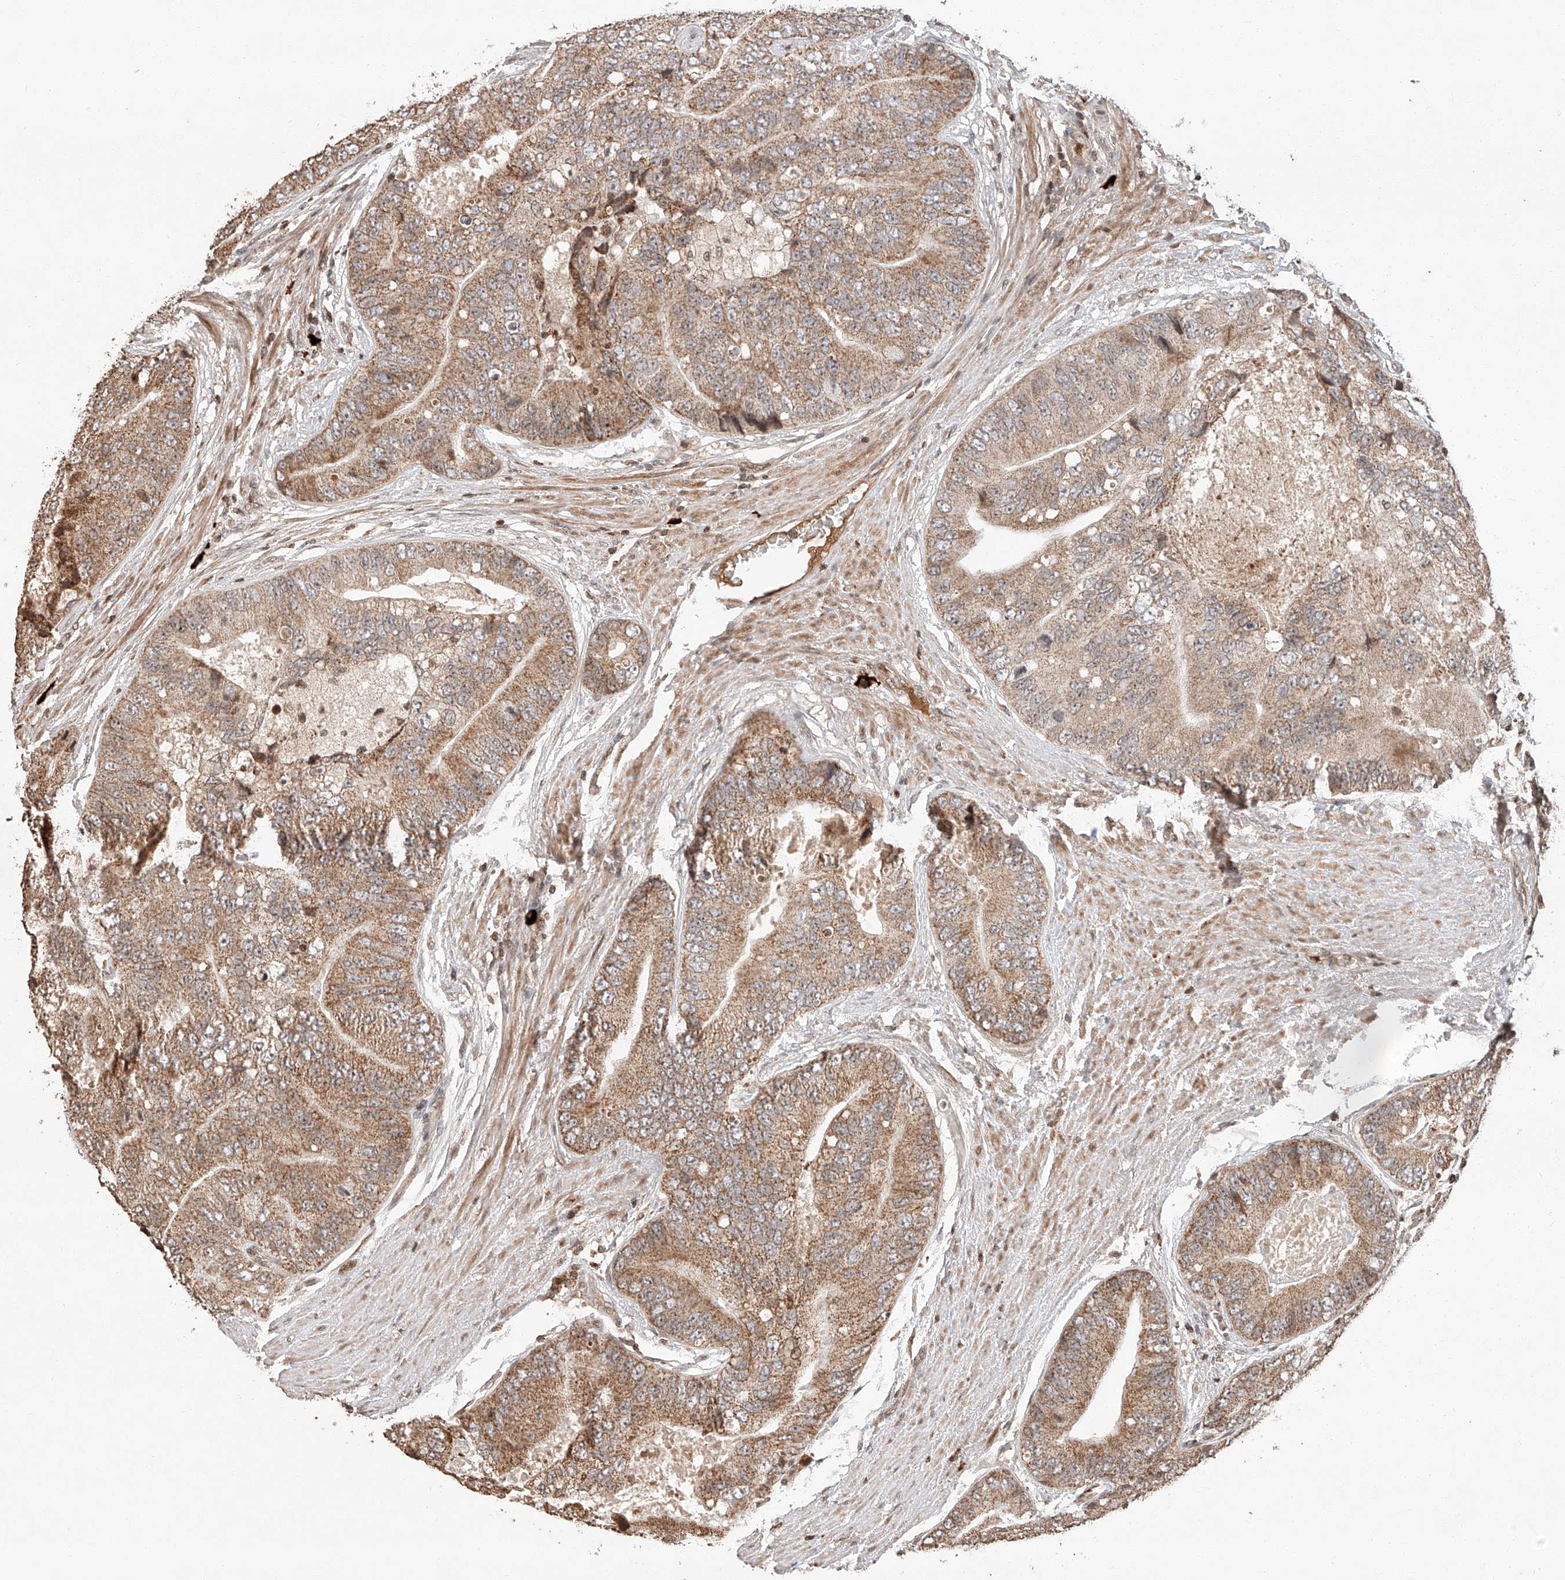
{"staining": {"intensity": "moderate", "quantity": ">75%", "location": "cytoplasmic/membranous"}, "tissue": "prostate cancer", "cell_type": "Tumor cells", "image_type": "cancer", "snomed": [{"axis": "morphology", "description": "Adenocarcinoma, High grade"}, {"axis": "topography", "description": "Prostate"}], "caption": "Immunohistochemical staining of human high-grade adenocarcinoma (prostate) displays medium levels of moderate cytoplasmic/membranous staining in approximately >75% of tumor cells.", "gene": "ARHGAP33", "patient": {"sex": "male", "age": 70}}